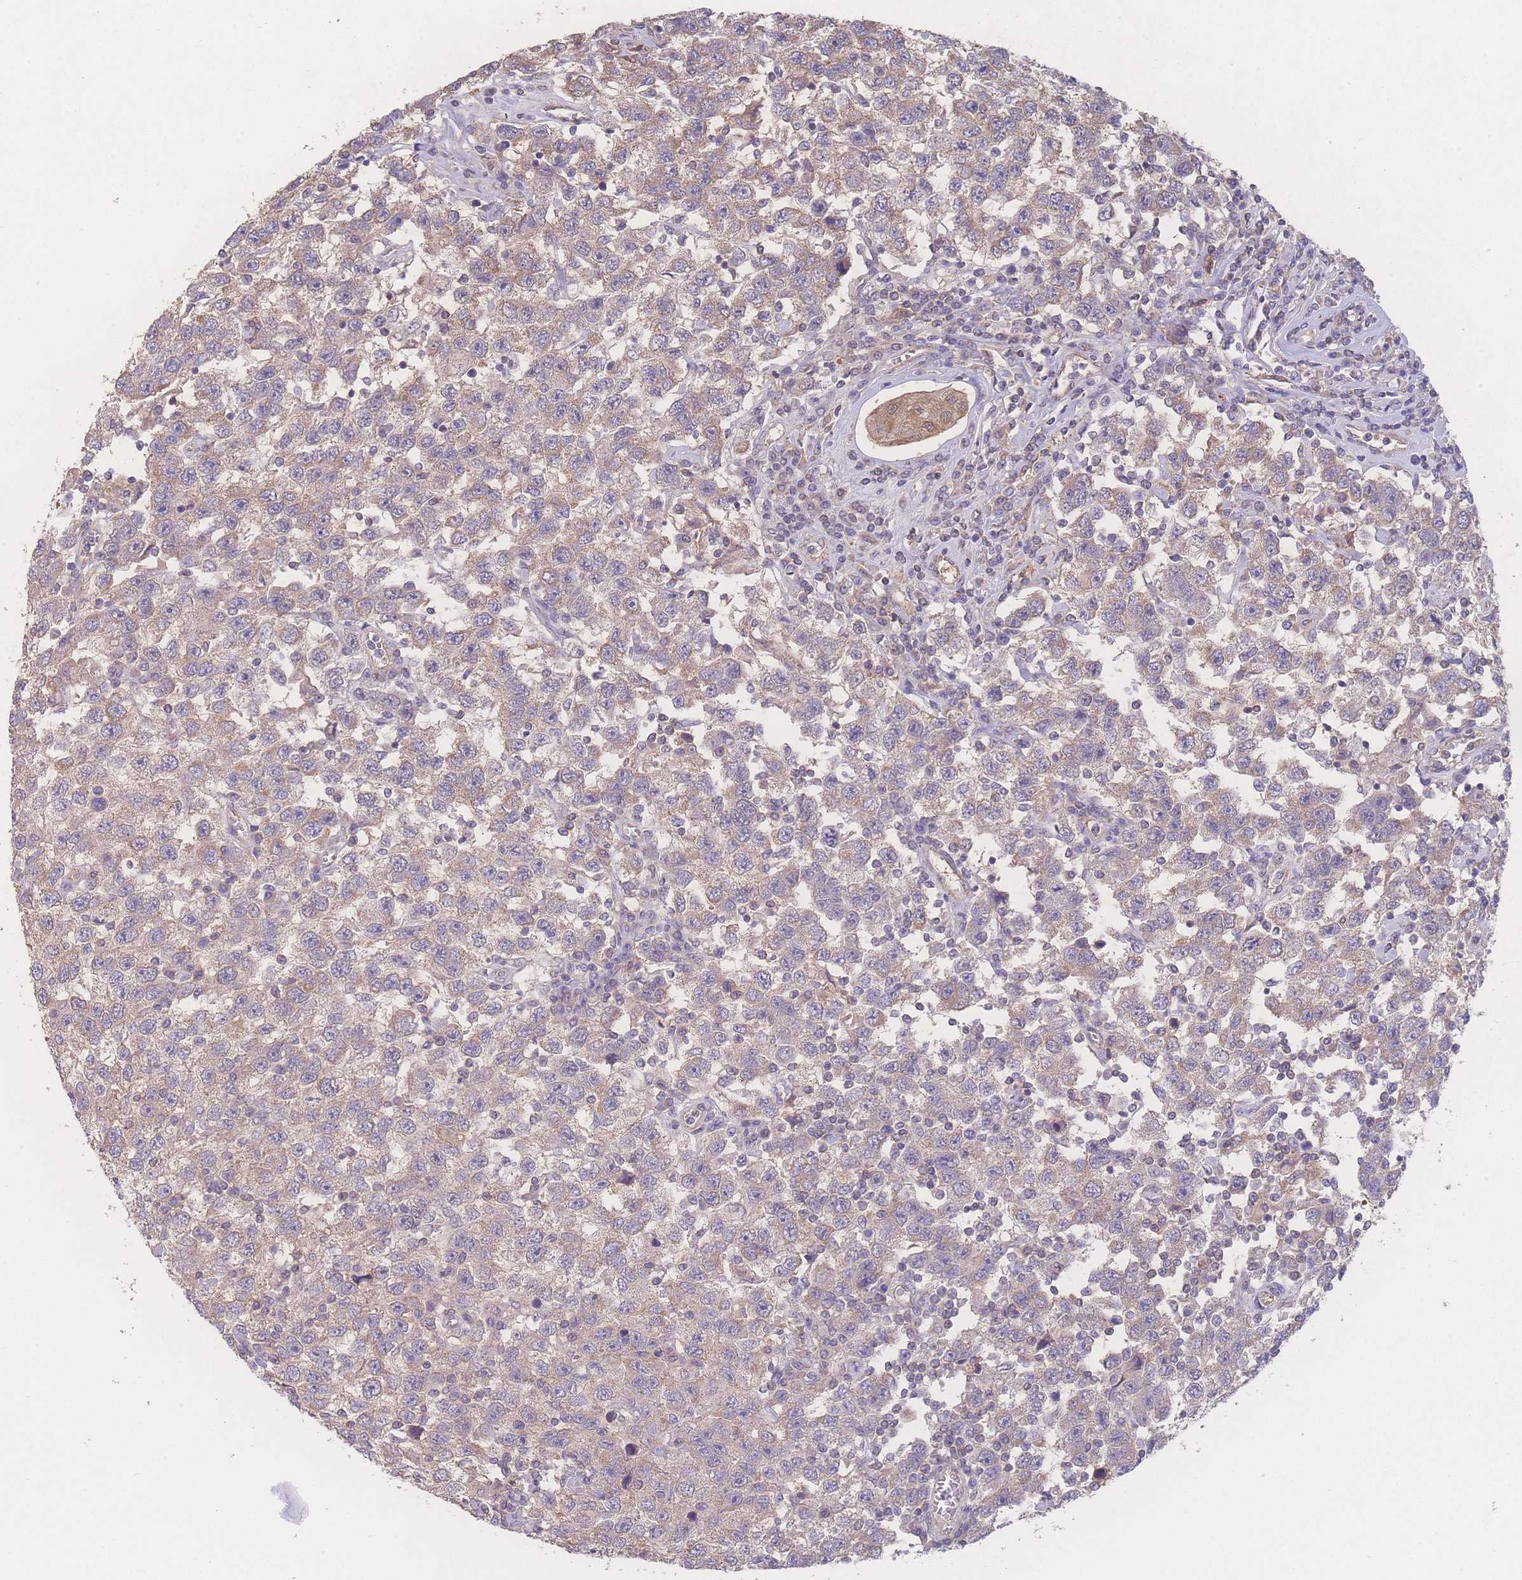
{"staining": {"intensity": "weak", "quantity": ">75%", "location": "cytoplasmic/membranous"}, "tissue": "testis cancer", "cell_type": "Tumor cells", "image_type": "cancer", "snomed": [{"axis": "morphology", "description": "Seminoma, NOS"}, {"axis": "topography", "description": "Testis"}], "caption": "DAB (3,3'-diaminobenzidine) immunohistochemical staining of testis cancer displays weak cytoplasmic/membranous protein positivity in approximately >75% of tumor cells. The staining is performed using DAB brown chromogen to label protein expression. The nuclei are counter-stained blue using hematoxylin.", "gene": "GIPR", "patient": {"sex": "male", "age": 41}}